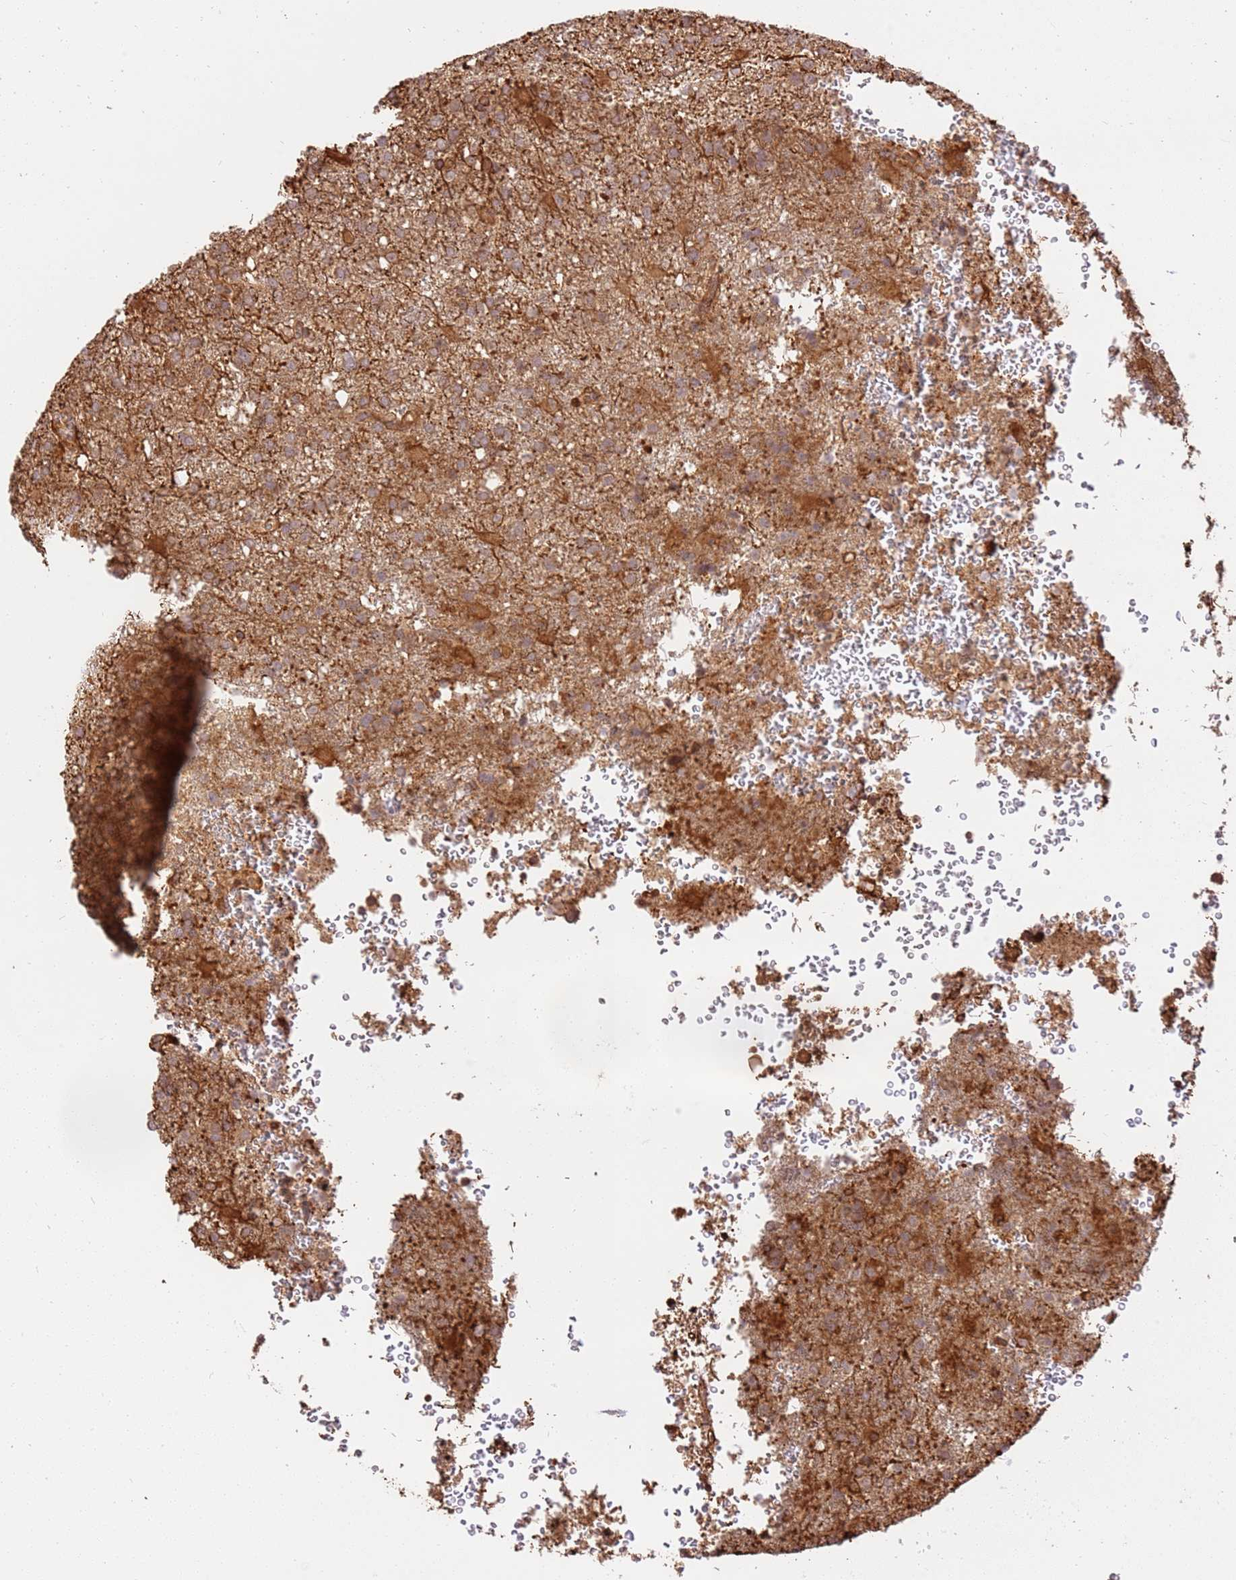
{"staining": {"intensity": "moderate", "quantity": ">75%", "location": "cytoplasmic/membranous"}, "tissue": "glioma", "cell_type": "Tumor cells", "image_type": "cancer", "snomed": [{"axis": "morphology", "description": "Glioma, malignant, High grade"}, {"axis": "topography", "description": "Brain"}], "caption": "Immunohistochemical staining of glioma displays medium levels of moderate cytoplasmic/membranous positivity in approximately >75% of tumor cells. The staining is performed using DAB (3,3'-diaminobenzidine) brown chromogen to label protein expression. The nuclei are counter-stained blue using hematoxylin.", "gene": "KATNAL2", "patient": {"sex": "female", "age": 74}}